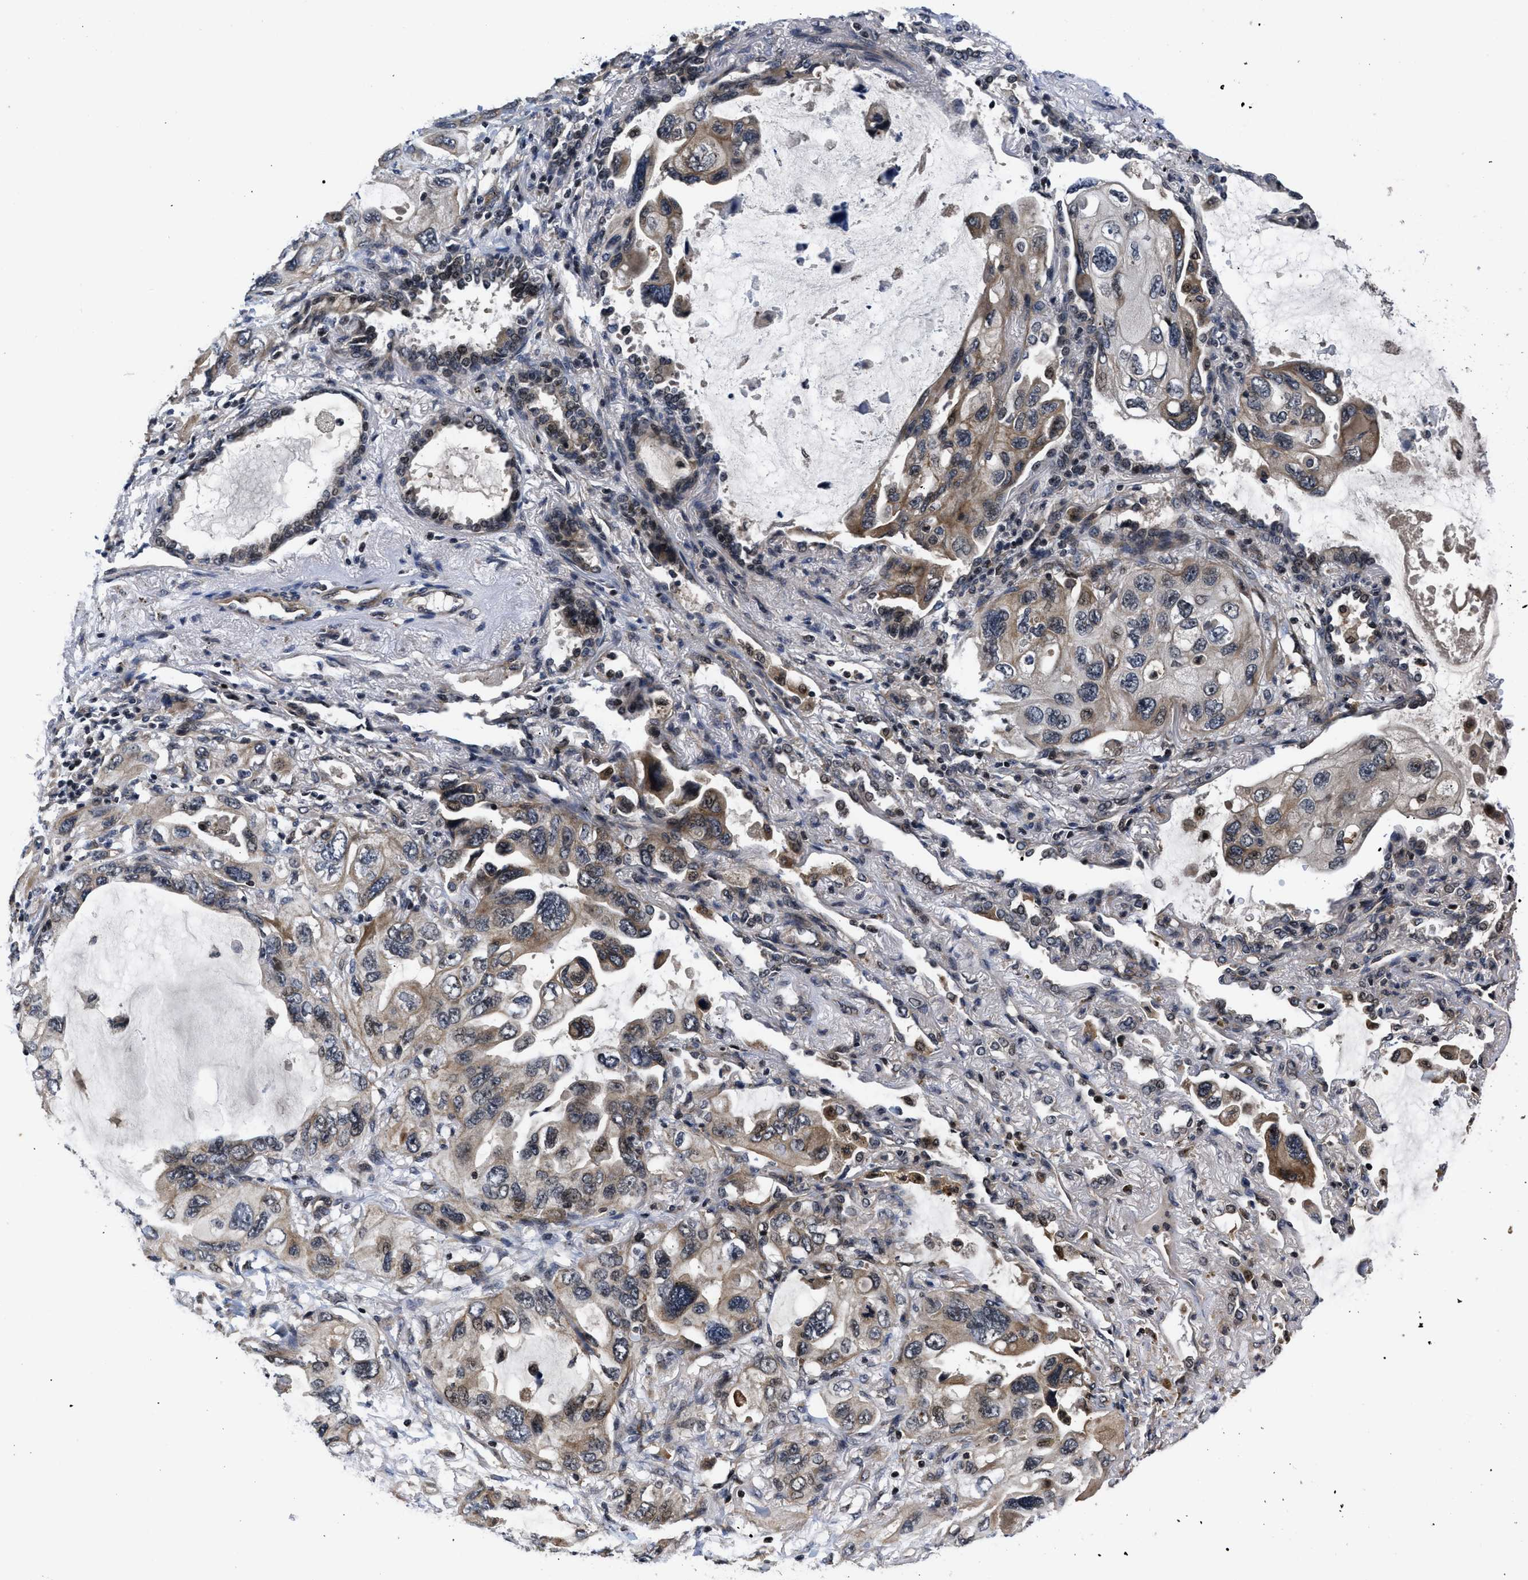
{"staining": {"intensity": "moderate", "quantity": "25%-75%", "location": "cytoplasmic/membranous"}, "tissue": "lung cancer", "cell_type": "Tumor cells", "image_type": "cancer", "snomed": [{"axis": "morphology", "description": "Squamous cell carcinoma, NOS"}, {"axis": "topography", "description": "Lung"}], "caption": "High-power microscopy captured an IHC photomicrograph of squamous cell carcinoma (lung), revealing moderate cytoplasmic/membranous positivity in approximately 25%-75% of tumor cells. The staining was performed using DAB, with brown indicating positive protein expression. Nuclei are stained blue with hematoxylin.", "gene": "DNAJC14", "patient": {"sex": "female", "age": 73}}